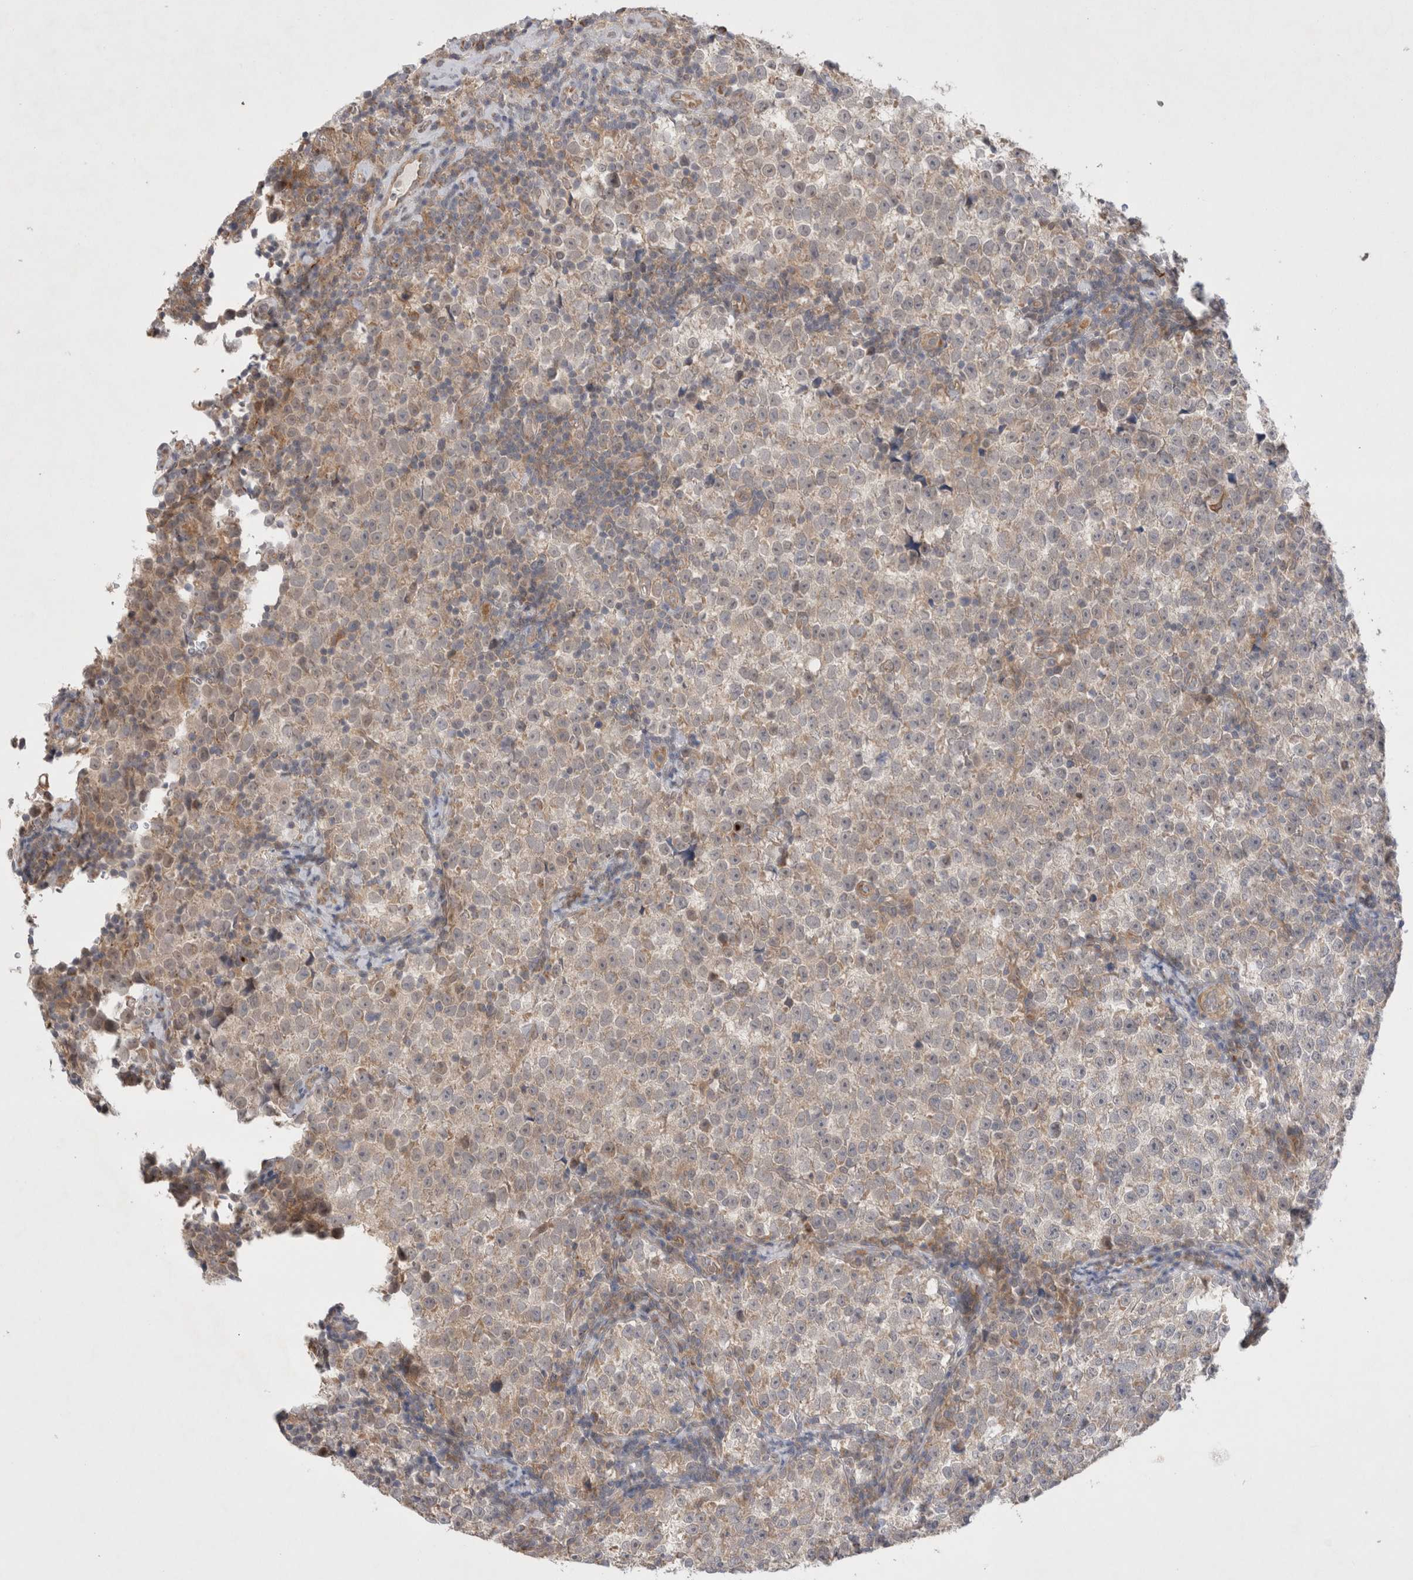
{"staining": {"intensity": "weak", "quantity": "25%-75%", "location": "cytoplasmic/membranous"}, "tissue": "testis cancer", "cell_type": "Tumor cells", "image_type": "cancer", "snomed": [{"axis": "morphology", "description": "Normal tissue, NOS"}, {"axis": "morphology", "description": "Seminoma, NOS"}, {"axis": "topography", "description": "Testis"}], "caption": "Immunohistochemistry (IHC) (DAB (3,3'-diaminobenzidine)) staining of testis cancer reveals weak cytoplasmic/membranous protein positivity in about 25%-75% of tumor cells.", "gene": "GSDMB", "patient": {"sex": "male", "age": 43}}